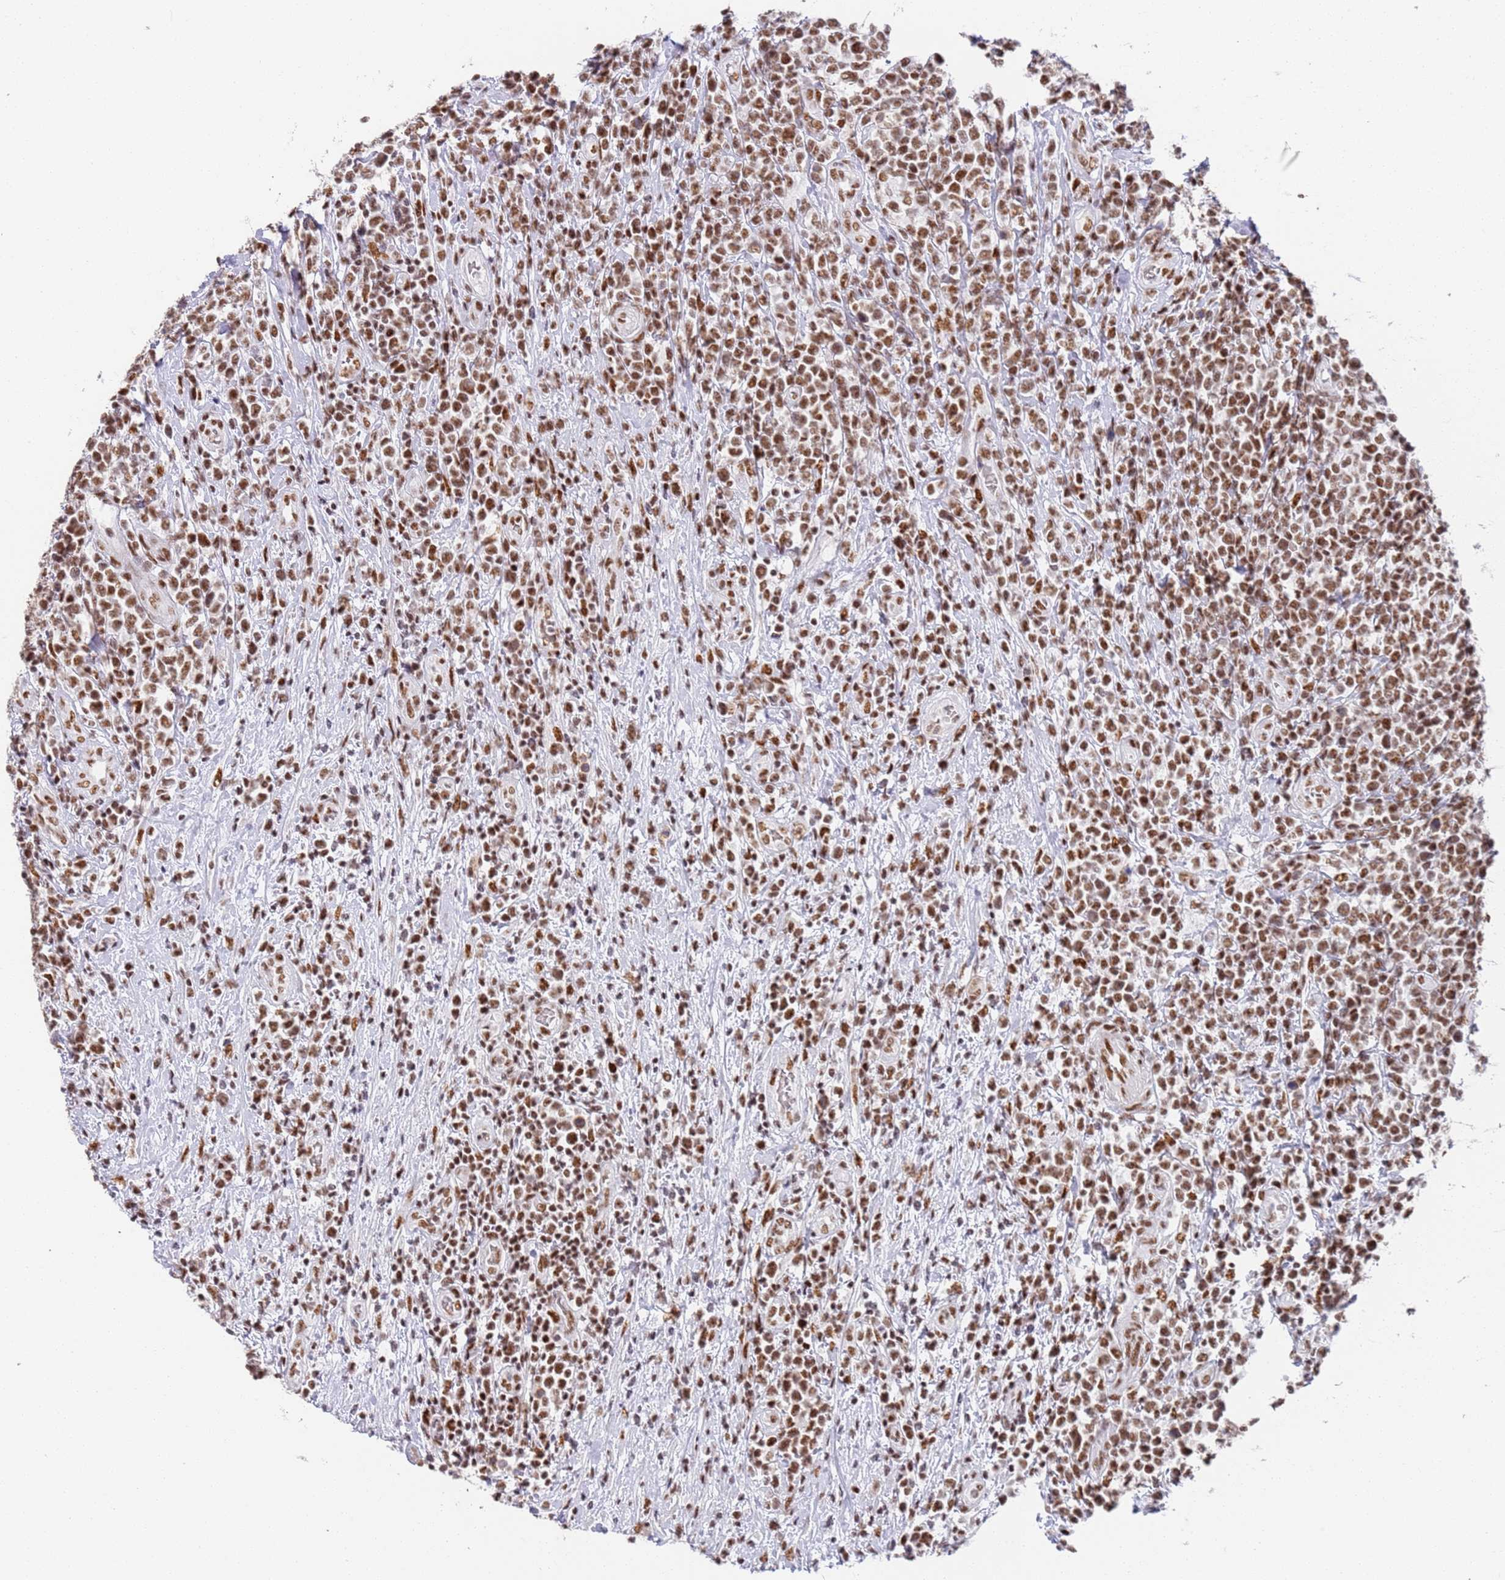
{"staining": {"intensity": "strong", "quantity": ">75%", "location": "nuclear"}, "tissue": "lymphoma", "cell_type": "Tumor cells", "image_type": "cancer", "snomed": [{"axis": "morphology", "description": "Malignant lymphoma, non-Hodgkin's type, High grade"}, {"axis": "topography", "description": "Soft tissue"}], "caption": "A high amount of strong nuclear positivity is seen in approximately >75% of tumor cells in lymphoma tissue.", "gene": "AKAP8L", "patient": {"sex": "female", "age": 56}}